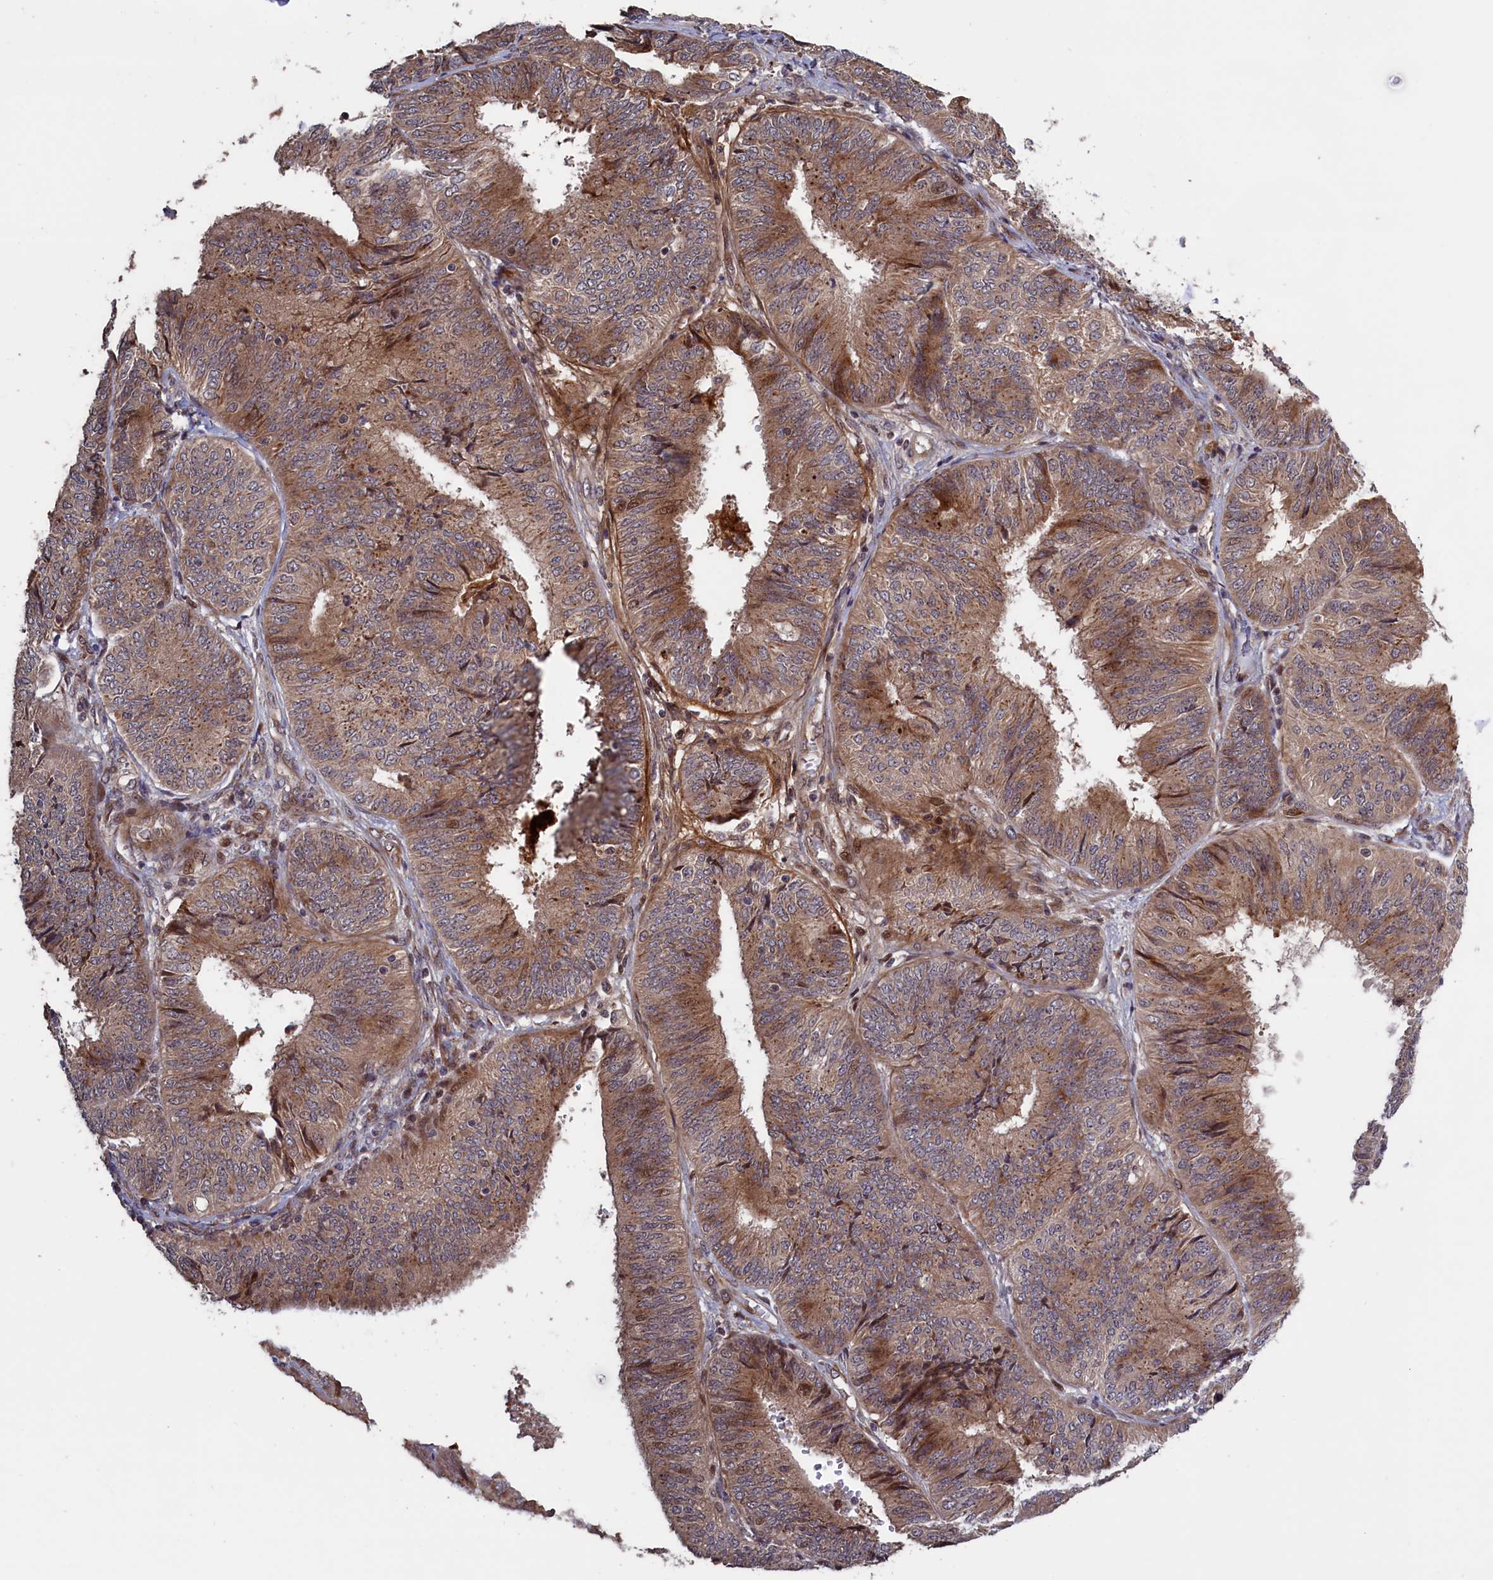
{"staining": {"intensity": "moderate", "quantity": "25%-75%", "location": "cytoplasmic/membranous,nuclear"}, "tissue": "endometrial cancer", "cell_type": "Tumor cells", "image_type": "cancer", "snomed": [{"axis": "morphology", "description": "Adenocarcinoma, NOS"}, {"axis": "topography", "description": "Endometrium"}], "caption": "Protein expression analysis of adenocarcinoma (endometrial) reveals moderate cytoplasmic/membranous and nuclear expression in about 25%-75% of tumor cells. (Stains: DAB (3,3'-diaminobenzidine) in brown, nuclei in blue, Microscopy: brightfield microscopy at high magnification).", "gene": "LSG1", "patient": {"sex": "female", "age": 58}}